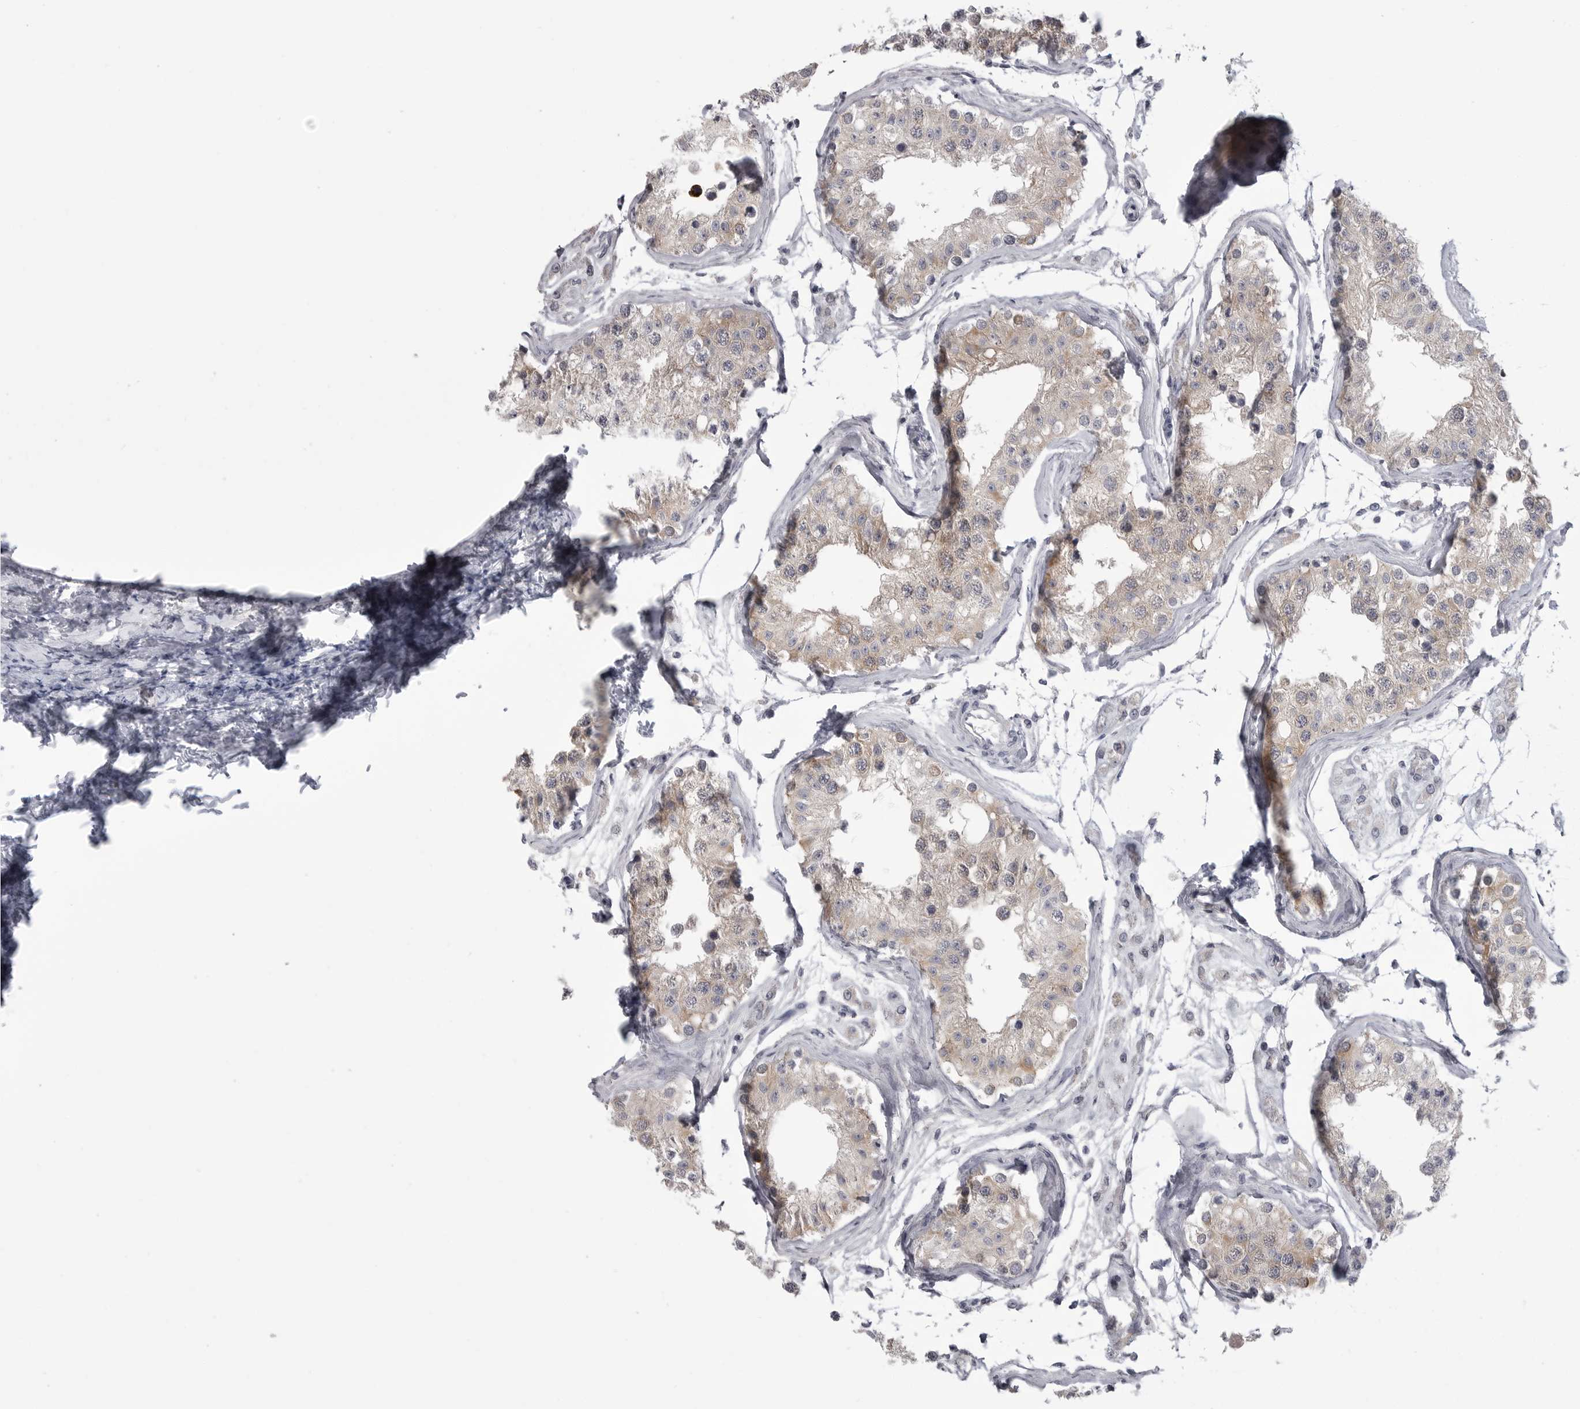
{"staining": {"intensity": "weak", "quantity": "<25%", "location": "cytoplasmic/membranous"}, "tissue": "testis", "cell_type": "Cells in seminiferous ducts", "image_type": "normal", "snomed": [{"axis": "morphology", "description": "Normal tissue, NOS"}, {"axis": "morphology", "description": "Adenocarcinoma, metastatic, NOS"}, {"axis": "topography", "description": "Testis"}], "caption": "A high-resolution micrograph shows immunohistochemistry (IHC) staining of normal testis, which demonstrates no significant expression in cells in seminiferous ducts. (DAB immunohistochemistry (IHC) with hematoxylin counter stain).", "gene": "FKBP2", "patient": {"sex": "male", "age": 26}}